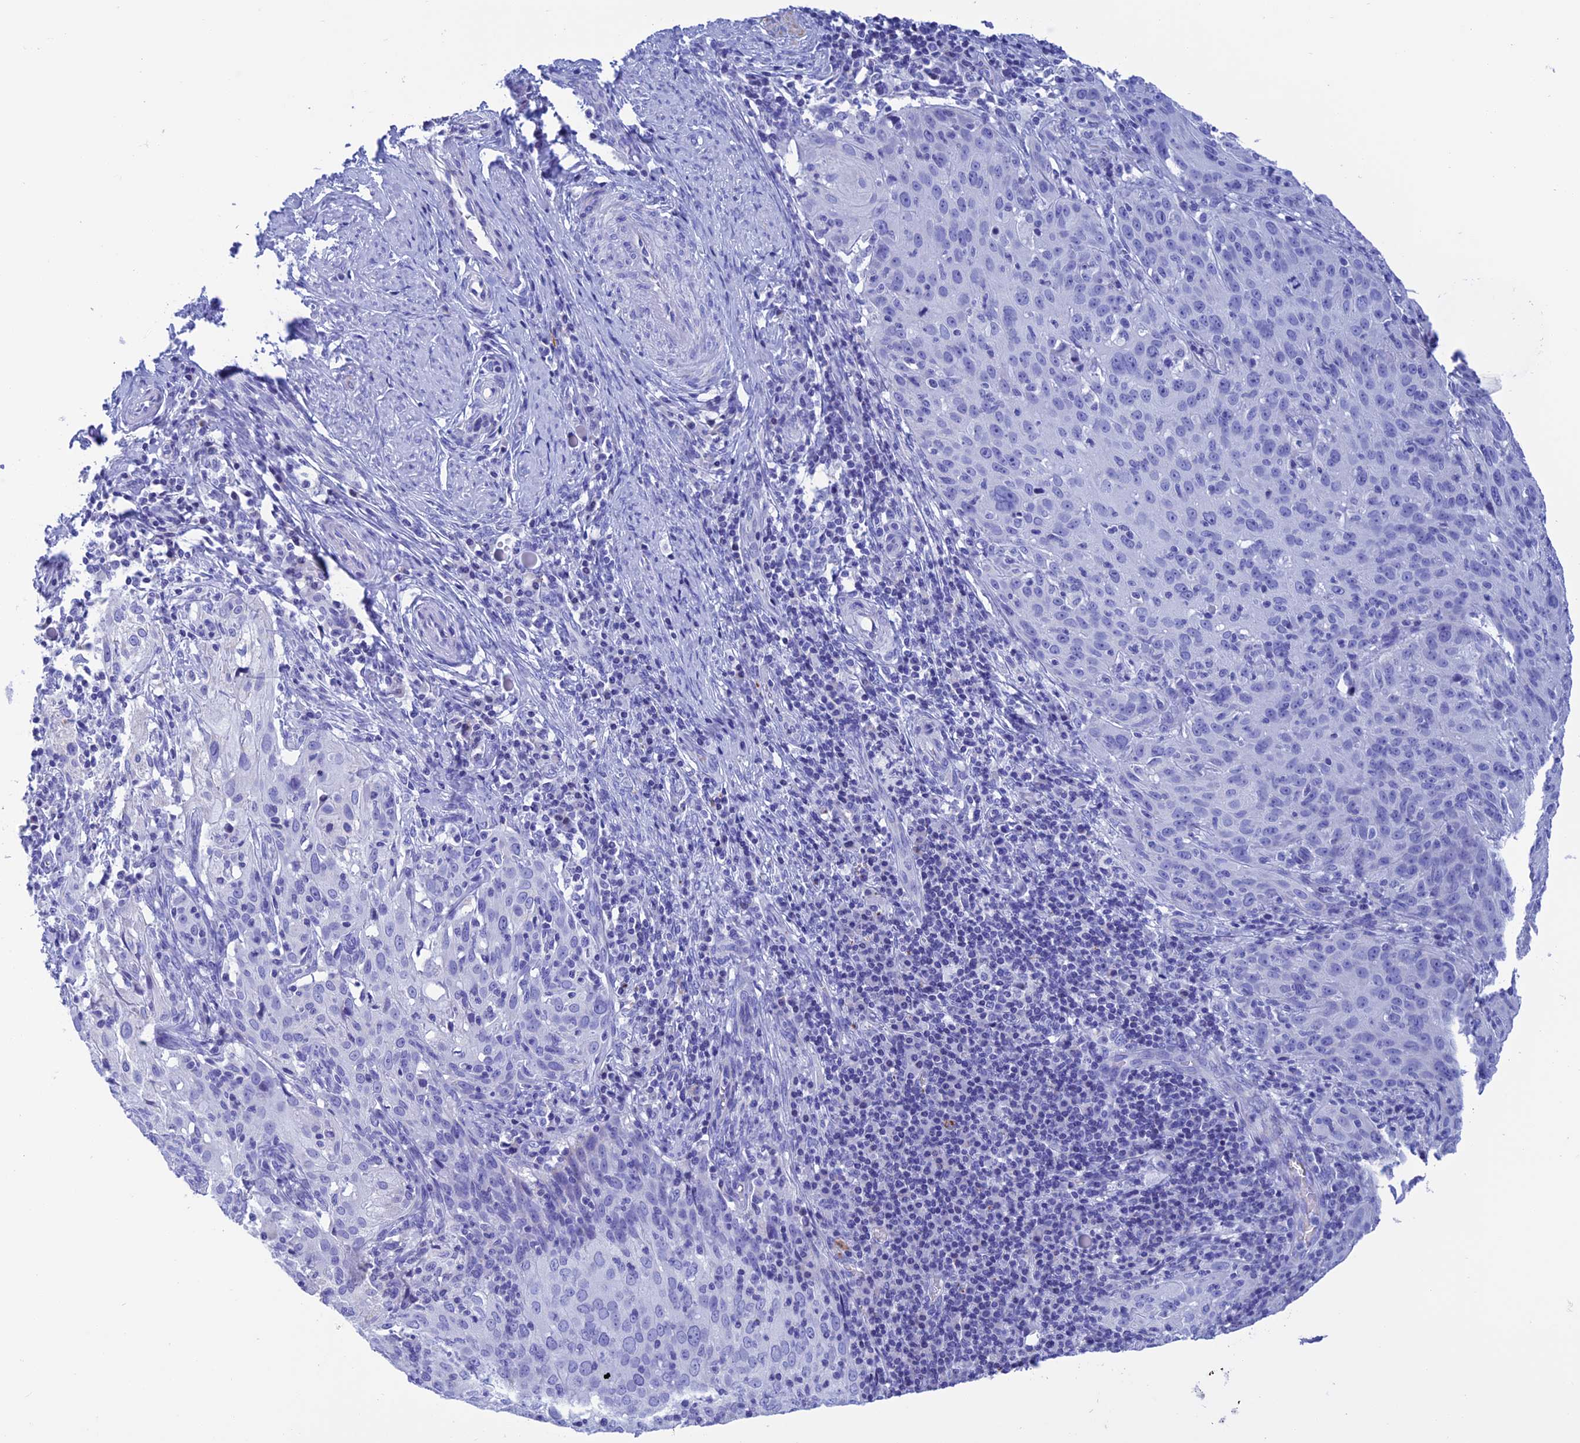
{"staining": {"intensity": "negative", "quantity": "none", "location": "none"}, "tissue": "cervical cancer", "cell_type": "Tumor cells", "image_type": "cancer", "snomed": [{"axis": "morphology", "description": "Squamous cell carcinoma, NOS"}, {"axis": "topography", "description": "Cervix"}], "caption": "This is an IHC image of human squamous cell carcinoma (cervical). There is no positivity in tumor cells.", "gene": "NXPE4", "patient": {"sex": "female", "age": 50}}